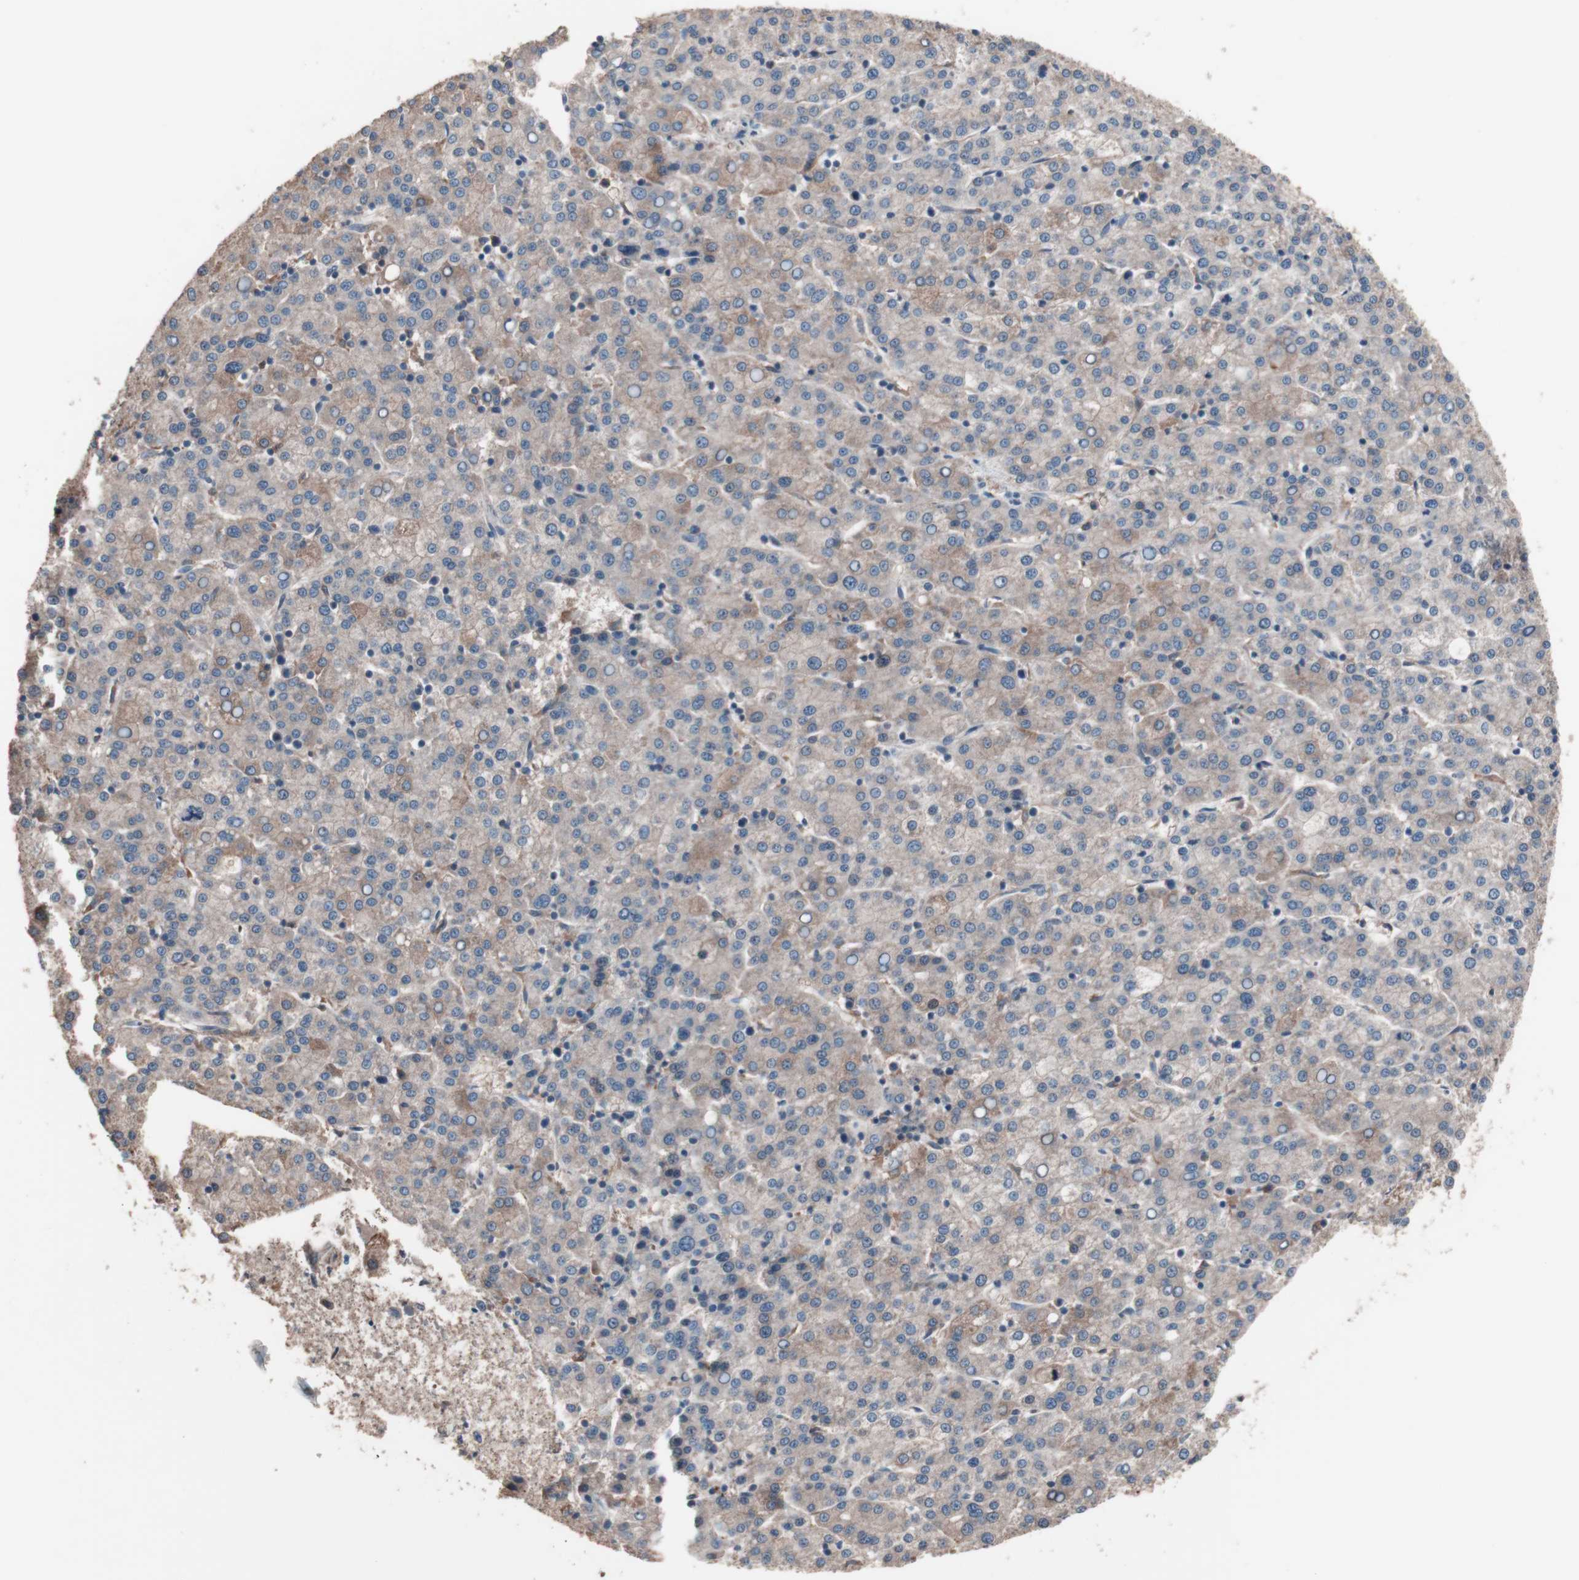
{"staining": {"intensity": "weak", "quantity": "<25%", "location": "cytoplasmic/membranous"}, "tissue": "liver cancer", "cell_type": "Tumor cells", "image_type": "cancer", "snomed": [{"axis": "morphology", "description": "Carcinoma, Hepatocellular, NOS"}, {"axis": "topography", "description": "Liver"}], "caption": "Liver cancer (hepatocellular carcinoma) stained for a protein using immunohistochemistry (IHC) exhibits no staining tumor cells.", "gene": "ATG7", "patient": {"sex": "female", "age": 58}}